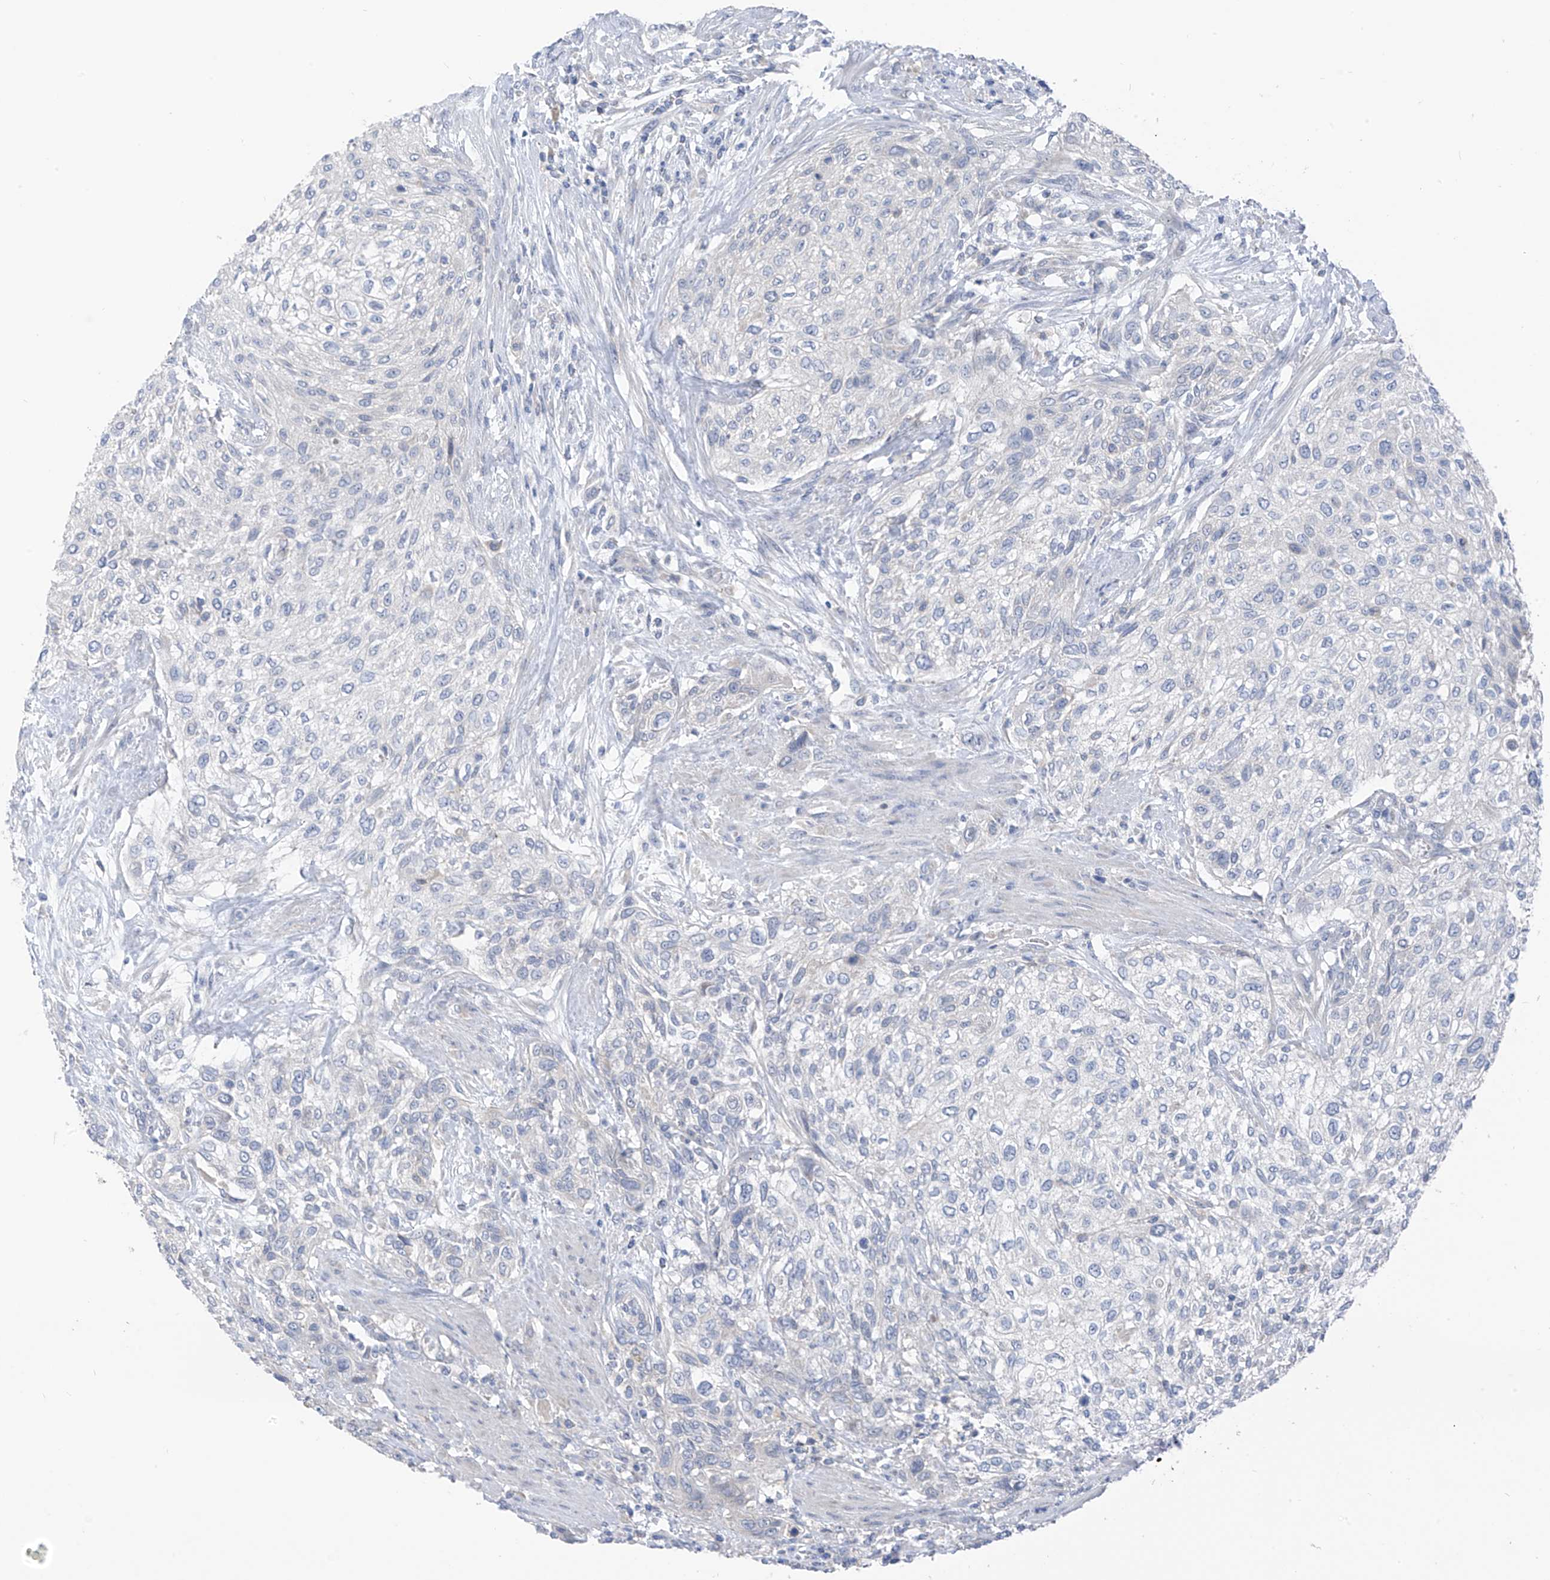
{"staining": {"intensity": "negative", "quantity": "none", "location": "none"}, "tissue": "urothelial cancer", "cell_type": "Tumor cells", "image_type": "cancer", "snomed": [{"axis": "morphology", "description": "Urothelial carcinoma, High grade"}, {"axis": "topography", "description": "Urinary bladder"}], "caption": "Immunohistochemistry micrograph of high-grade urothelial carcinoma stained for a protein (brown), which reveals no expression in tumor cells.", "gene": "LDAH", "patient": {"sex": "male", "age": 35}}